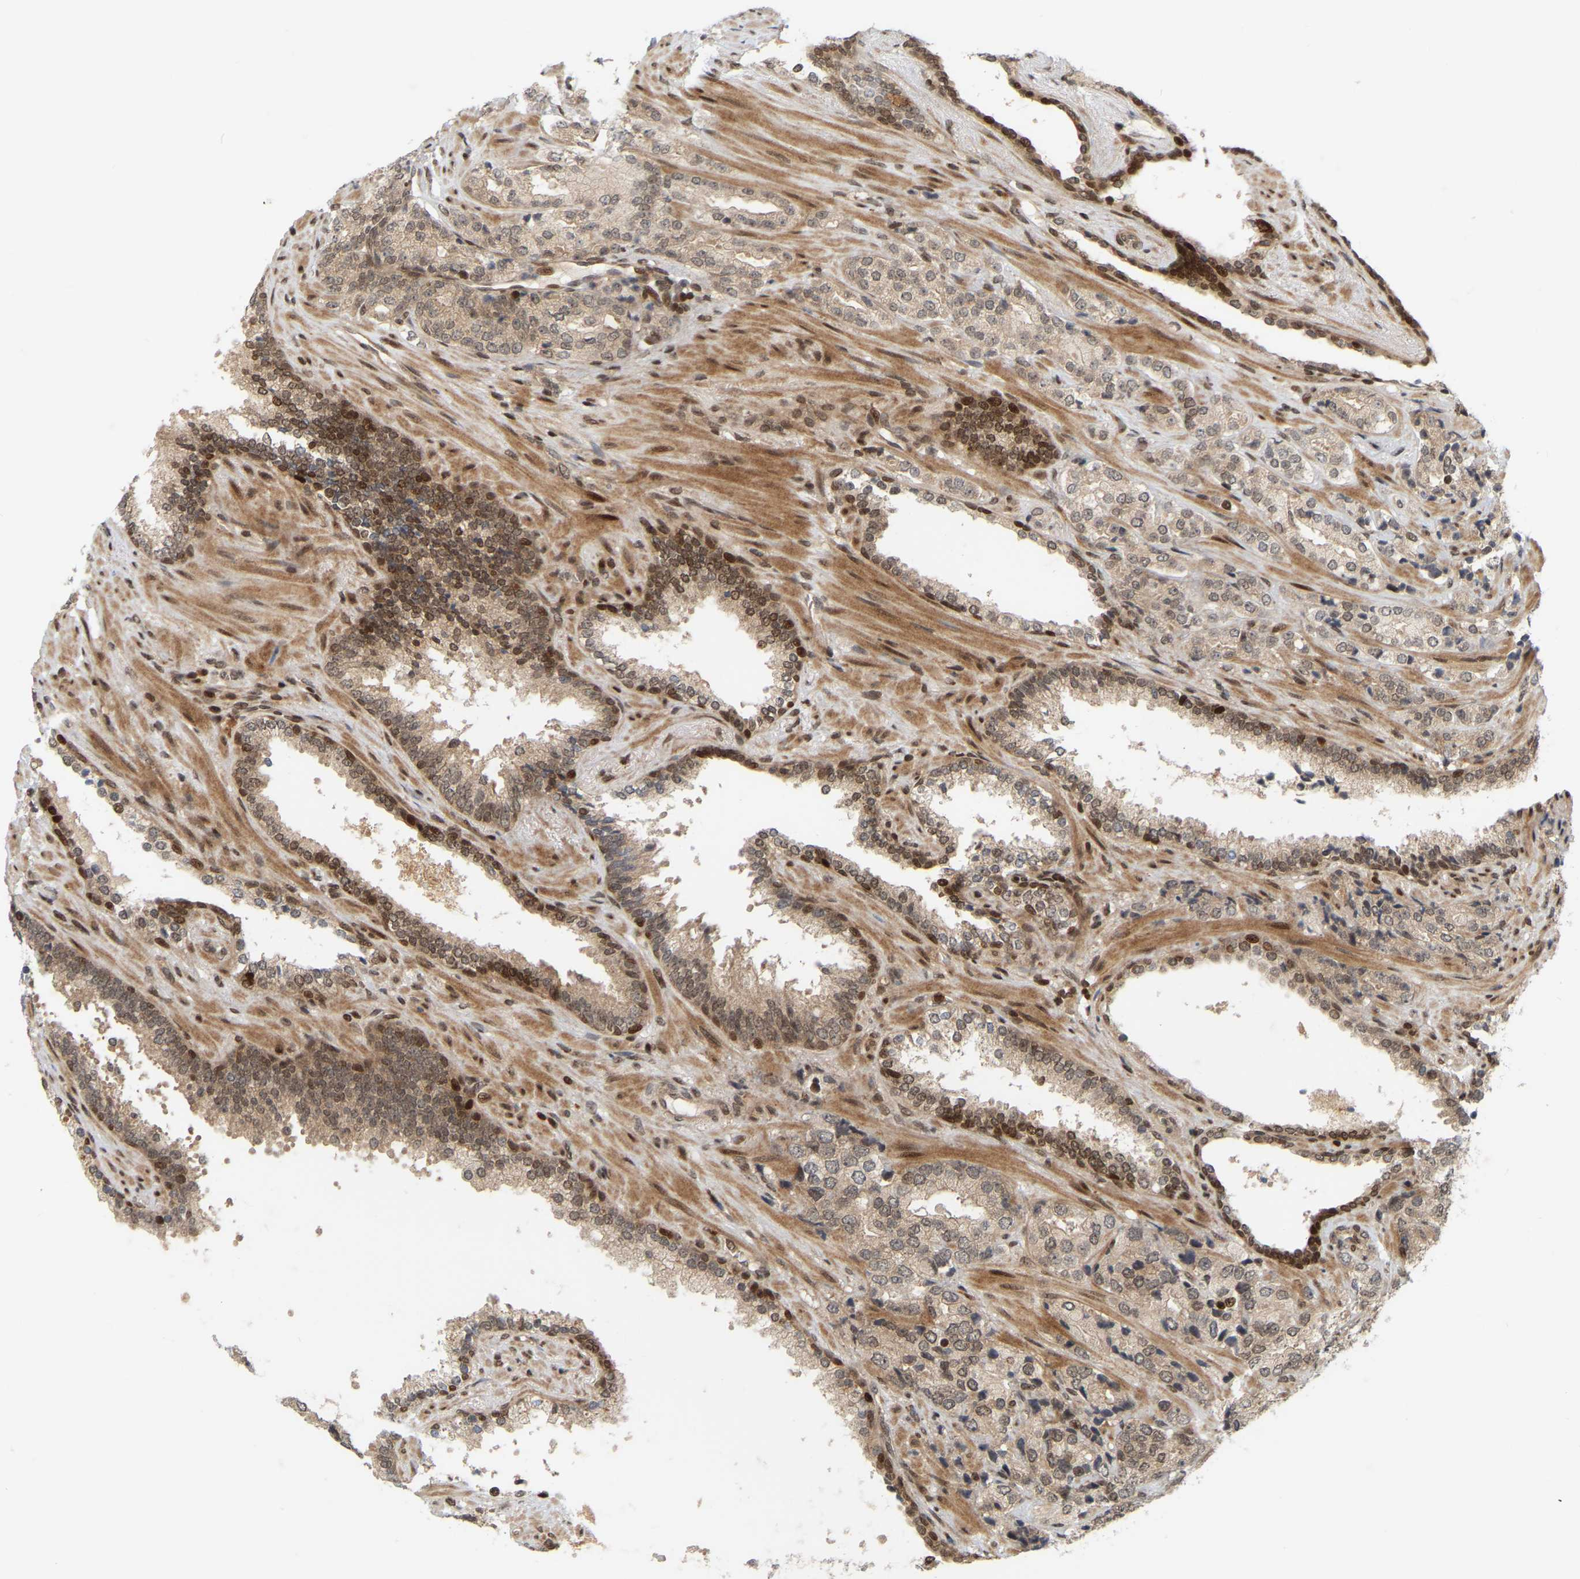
{"staining": {"intensity": "weak", "quantity": ">75%", "location": "cytoplasmic/membranous"}, "tissue": "prostate cancer", "cell_type": "Tumor cells", "image_type": "cancer", "snomed": [{"axis": "morphology", "description": "Adenocarcinoma, High grade"}, {"axis": "topography", "description": "Prostate"}], "caption": "Weak cytoplasmic/membranous staining for a protein is appreciated in about >75% of tumor cells of high-grade adenocarcinoma (prostate) using immunohistochemistry (IHC).", "gene": "NFE2L2", "patient": {"sex": "male", "age": 71}}